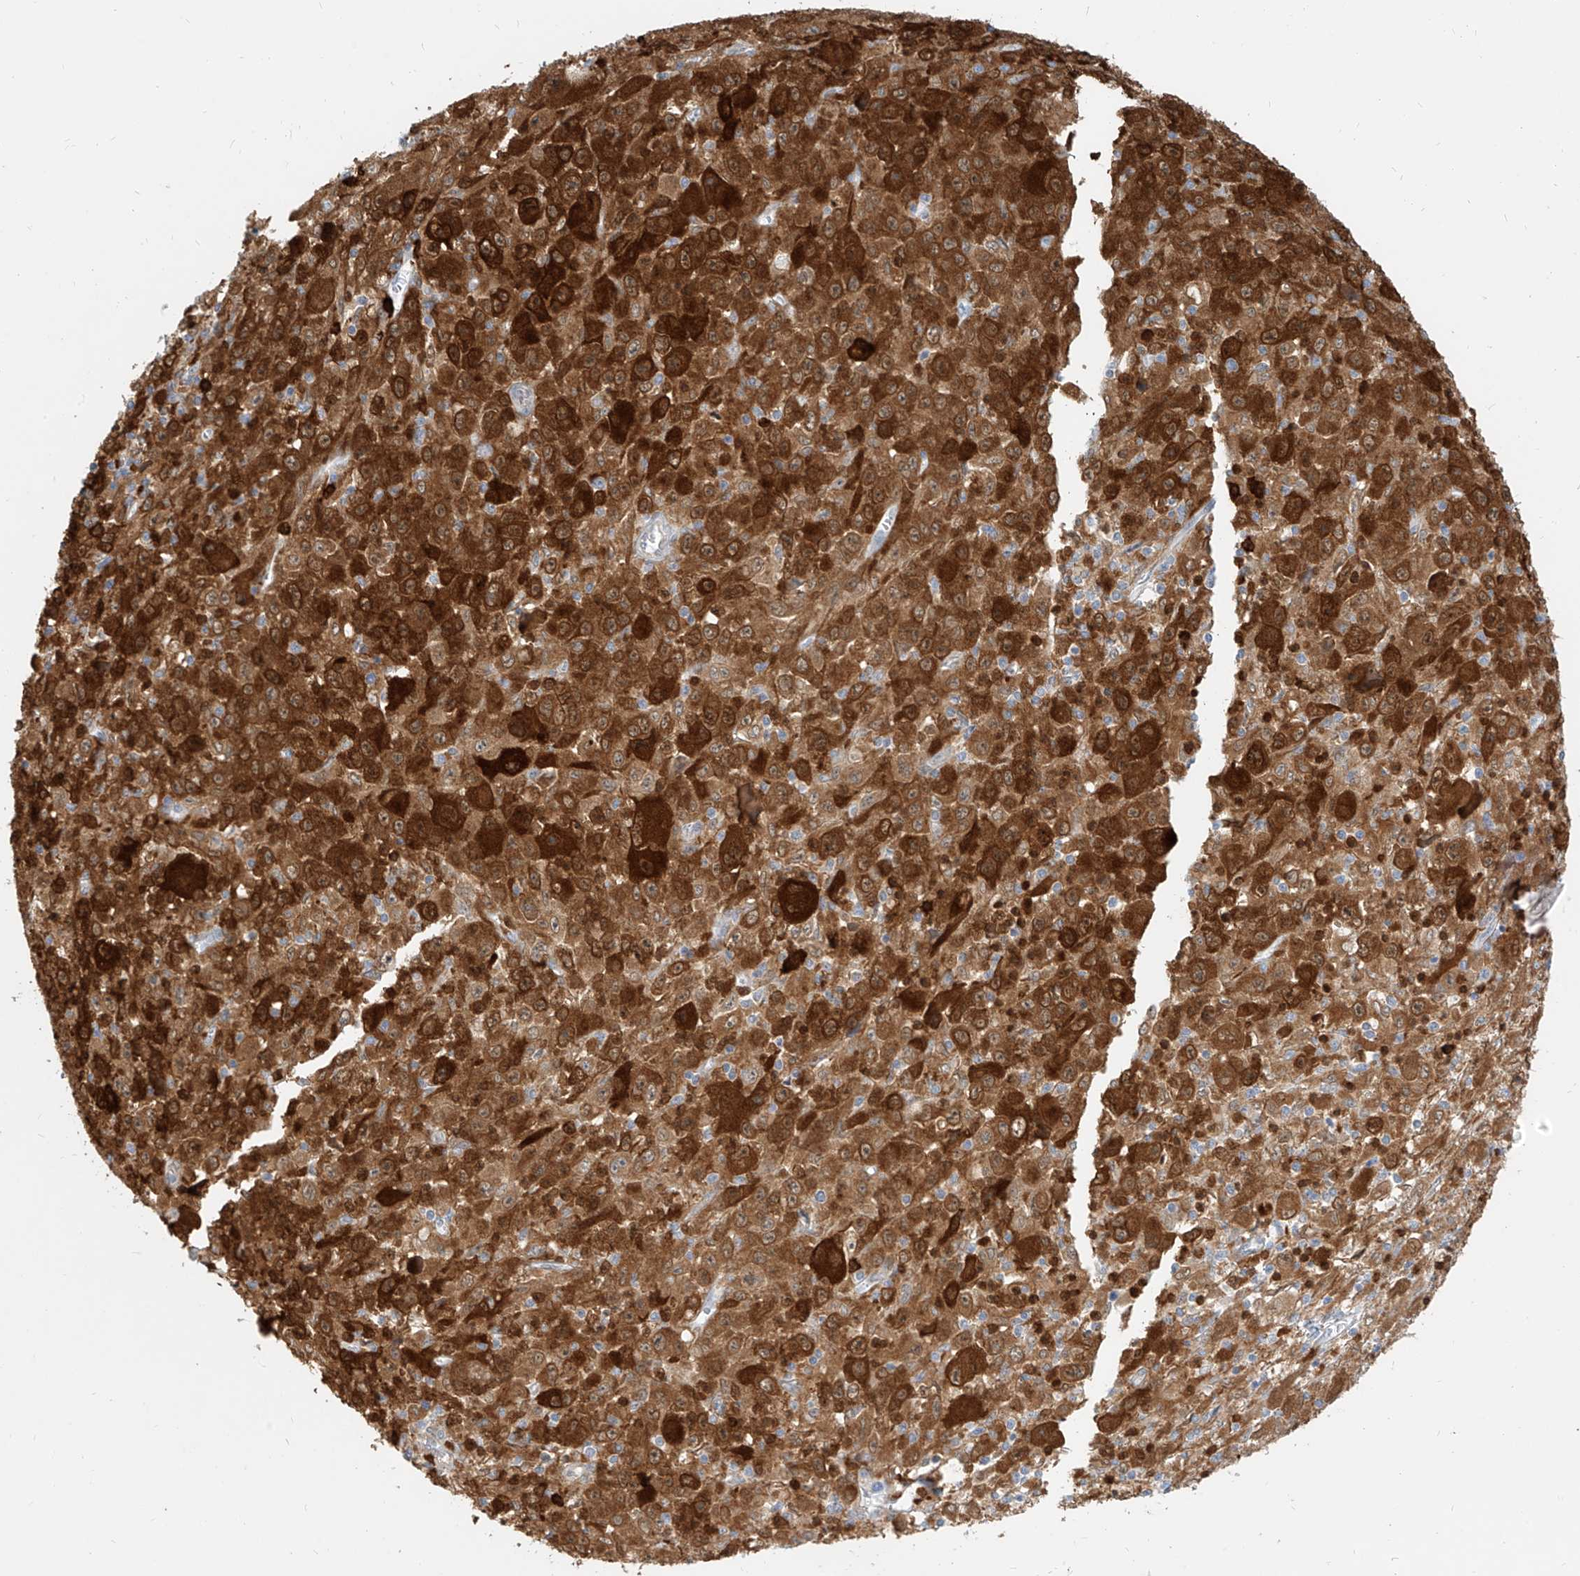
{"staining": {"intensity": "strong", "quantity": ">75%", "location": "cytoplasmic/membranous,nuclear"}, "tissue": "melanoma", "cell_type": "Tumor cells", "image_type": "cancer", "snomed": [{"axis": "morphology", "description": "Malignant melanoma, Metastatic site"}, {"axis": "topography", "description": "Skin"}], "caption": "Strong cytoplasmic/membranous and nuclear staining is appreciated in about >75% of tumor cells in melanoma.", "gene": "PGD", "patient": {"sex": "female", "age": 56}}